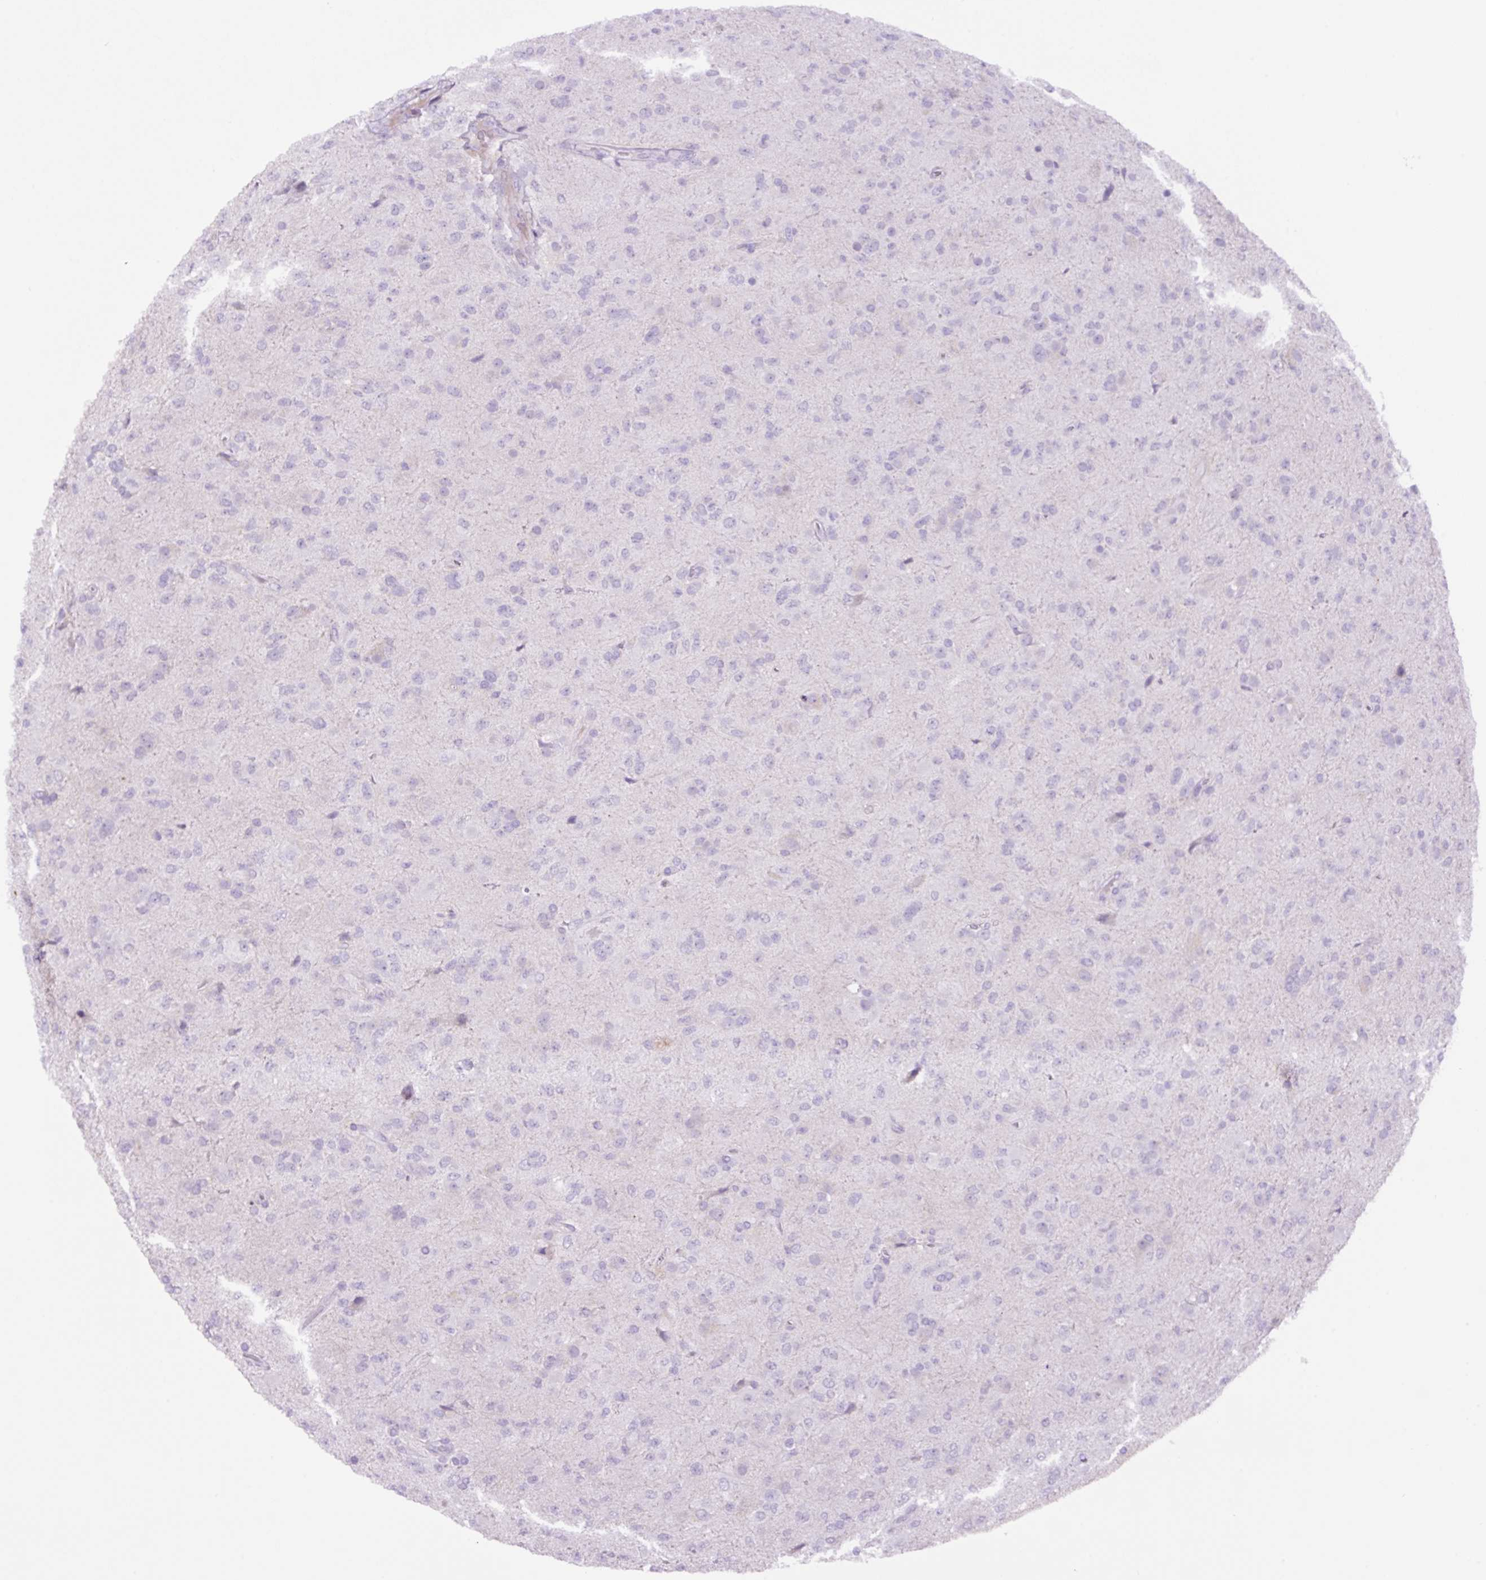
{"staining": {"intensity": "negative", "quantity": "none", "location": "none"}, "tissue": "glioma", "cell_type": "Tumor cells", "image_type": "cancer", "snomed": [{"axis": "morphology", "description": "Glioma, malignant, Low grade"}, {"axis": "topography", "description": "Brain"}], "caption": "Tumor cells show no significant positivity in malignant low-grade glioma. (Brightfield microscopy of DAB (3,3'-diaminobenzidine) immunohistochemistry at high magnification).", "gene": "MFSD3", "patient": {"sex": "male", "age": 65}}